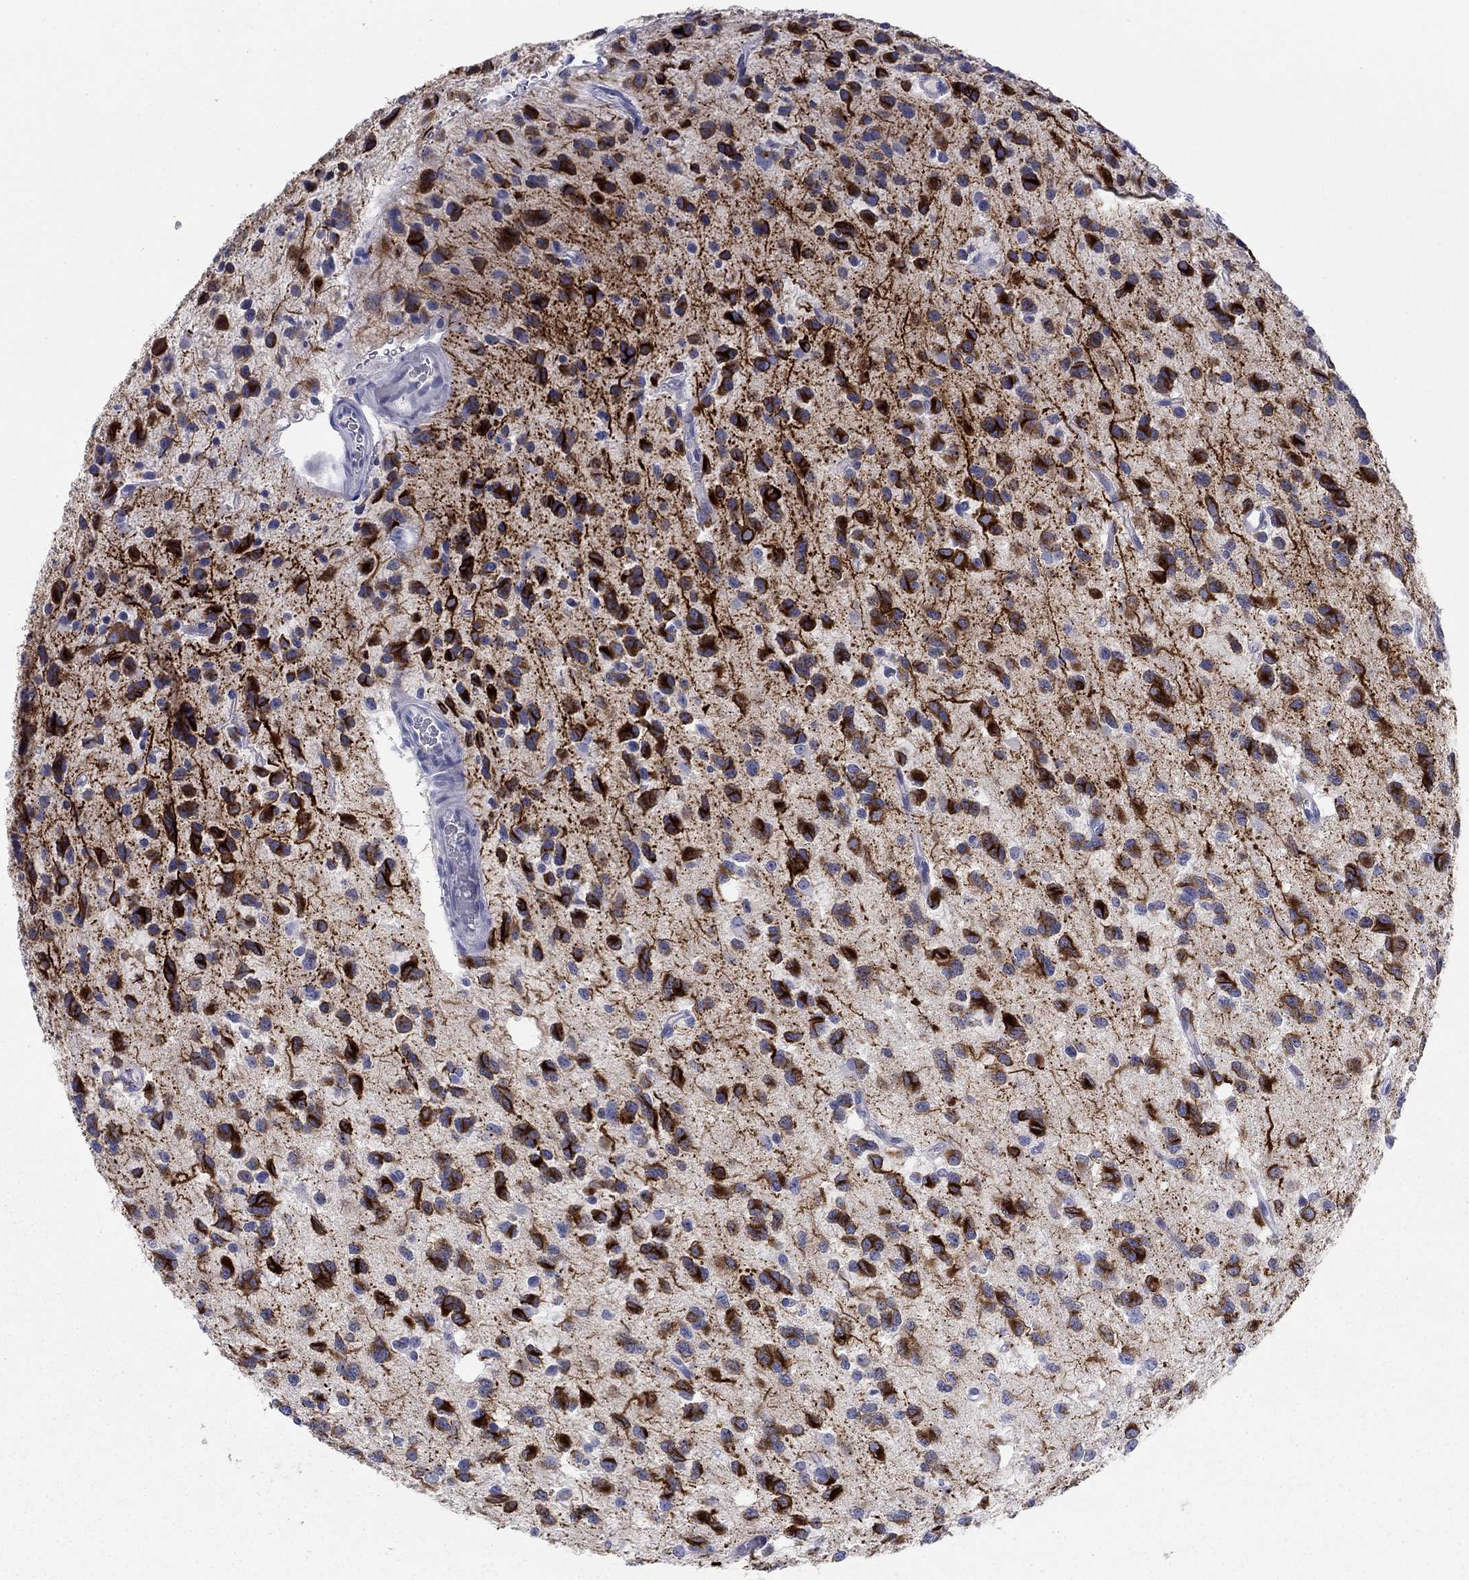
{"staining": {"intensity": "strong", "quantity": ">75%", "location": "cytoplasmic/membranous"}, "tissue": "glioma", "cell_type": "Tumor cells", "image_type": "cancer", "snomed": [{"axis": "morphology", "description": "Glioma, malignant, Low grade"}, {"axis": "topography", "description": "Brain"}], "caption": "DAB immunohistochemical staining of human malignant glioma (low-grade) reveals strong cytoplasmic/membranous protein expression in approximately >75% of tumor cells.", "gene": "KCNH1", "patient": {"sex": "female", "age": 45}}